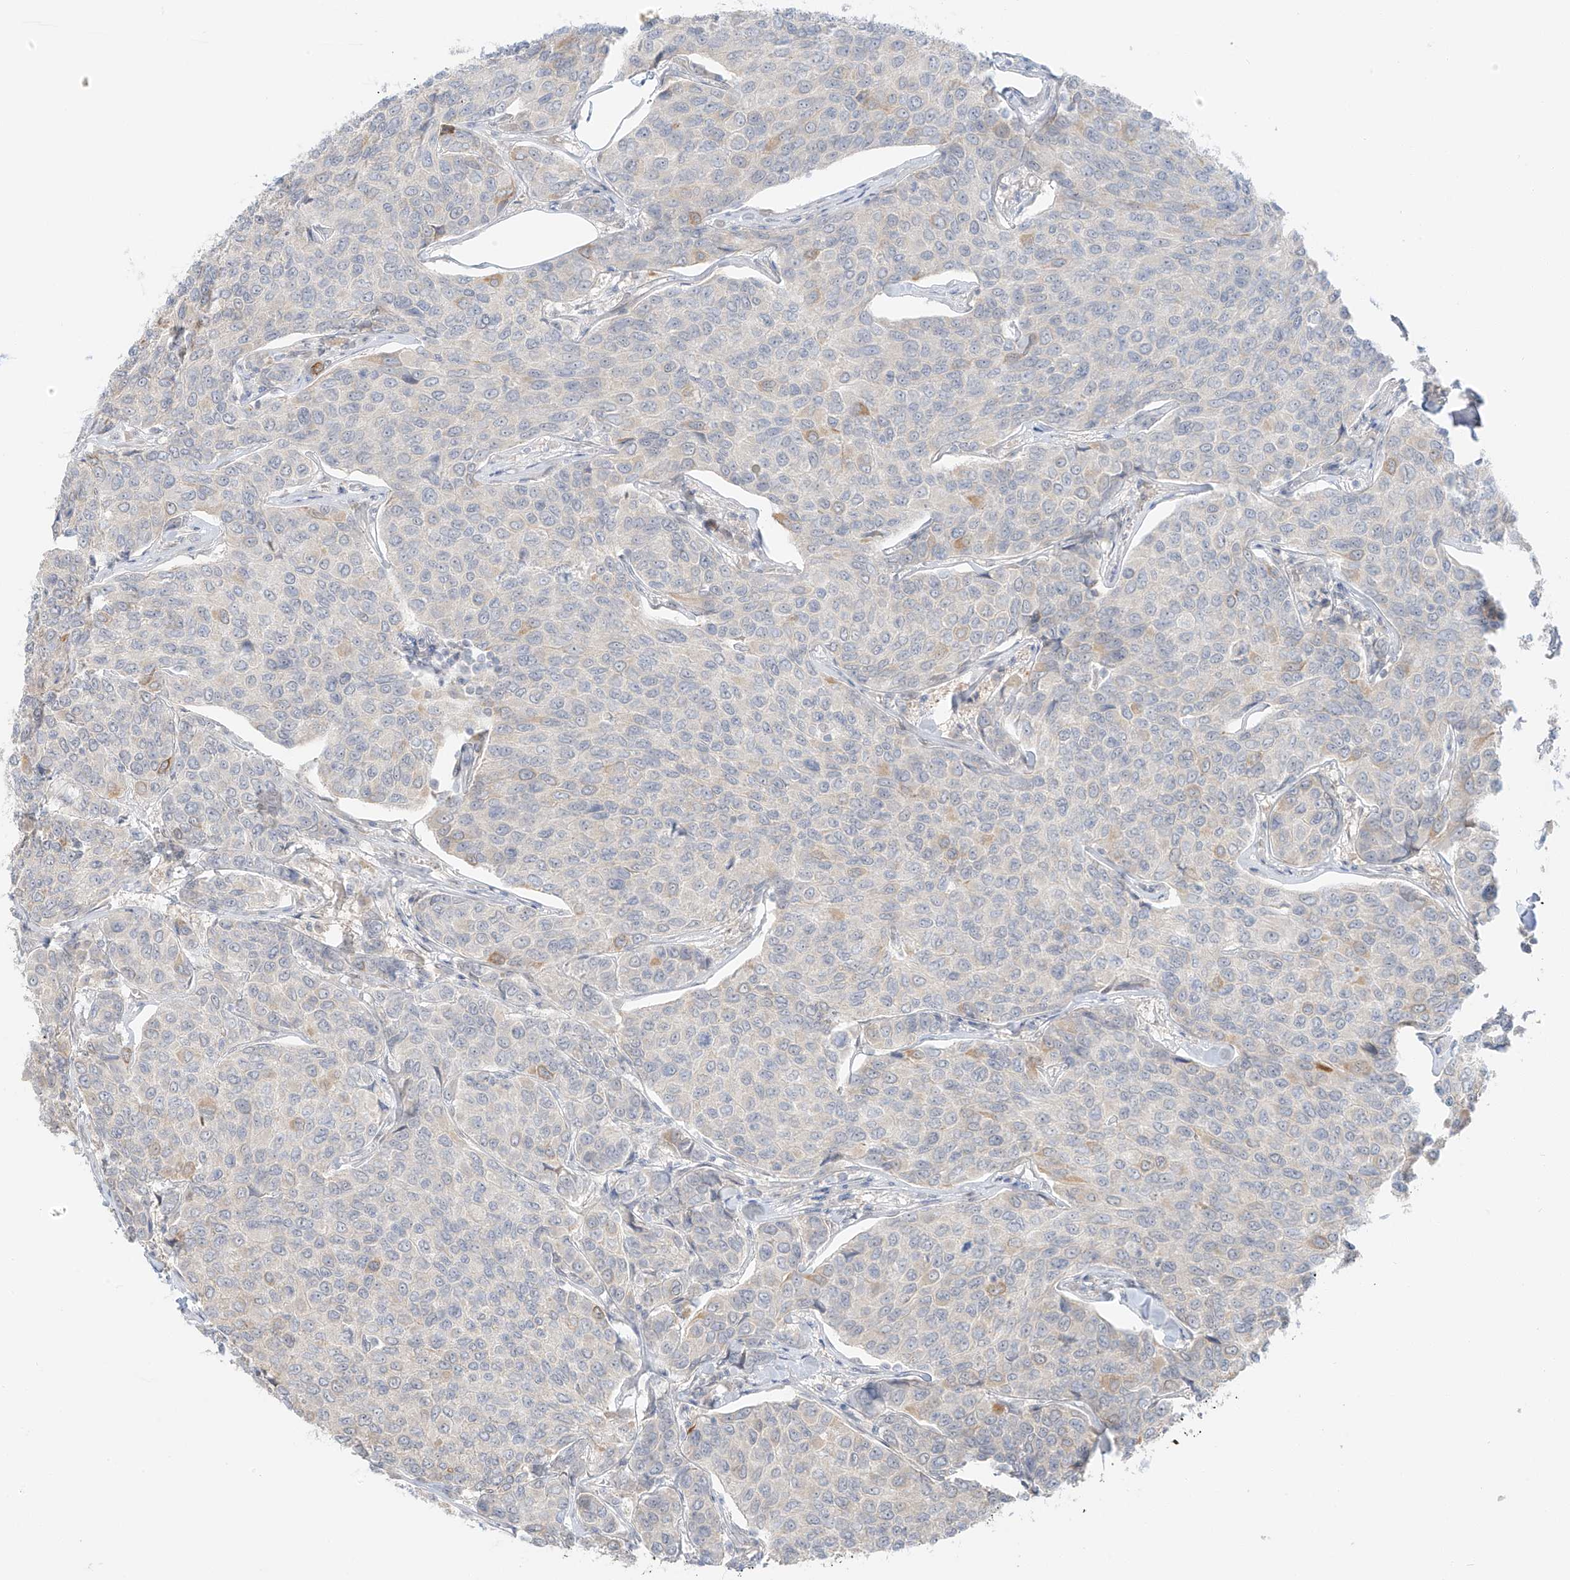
{"staining": {"intensity": "moderate", "quantity": "<25%", "location": "cytoplasmic/membranous"}, "tissue": "breast cancer", "cell_type": "Tumor cells", "image_type": "cancer", "snomed": [{"axis": "morphology", "description": "Duct carcinoma"}, {"axis": "topography", "description": "Breast"}], "caption": "This is a photomicrograph of IHC staining of breast cancer (invasive ductal carcinoma), which shows moderate positivity in the cytoplasmic/membranous of tumor cells.", "gene": "ZNF774", "patient": {"sex": "female", "age": 55}}